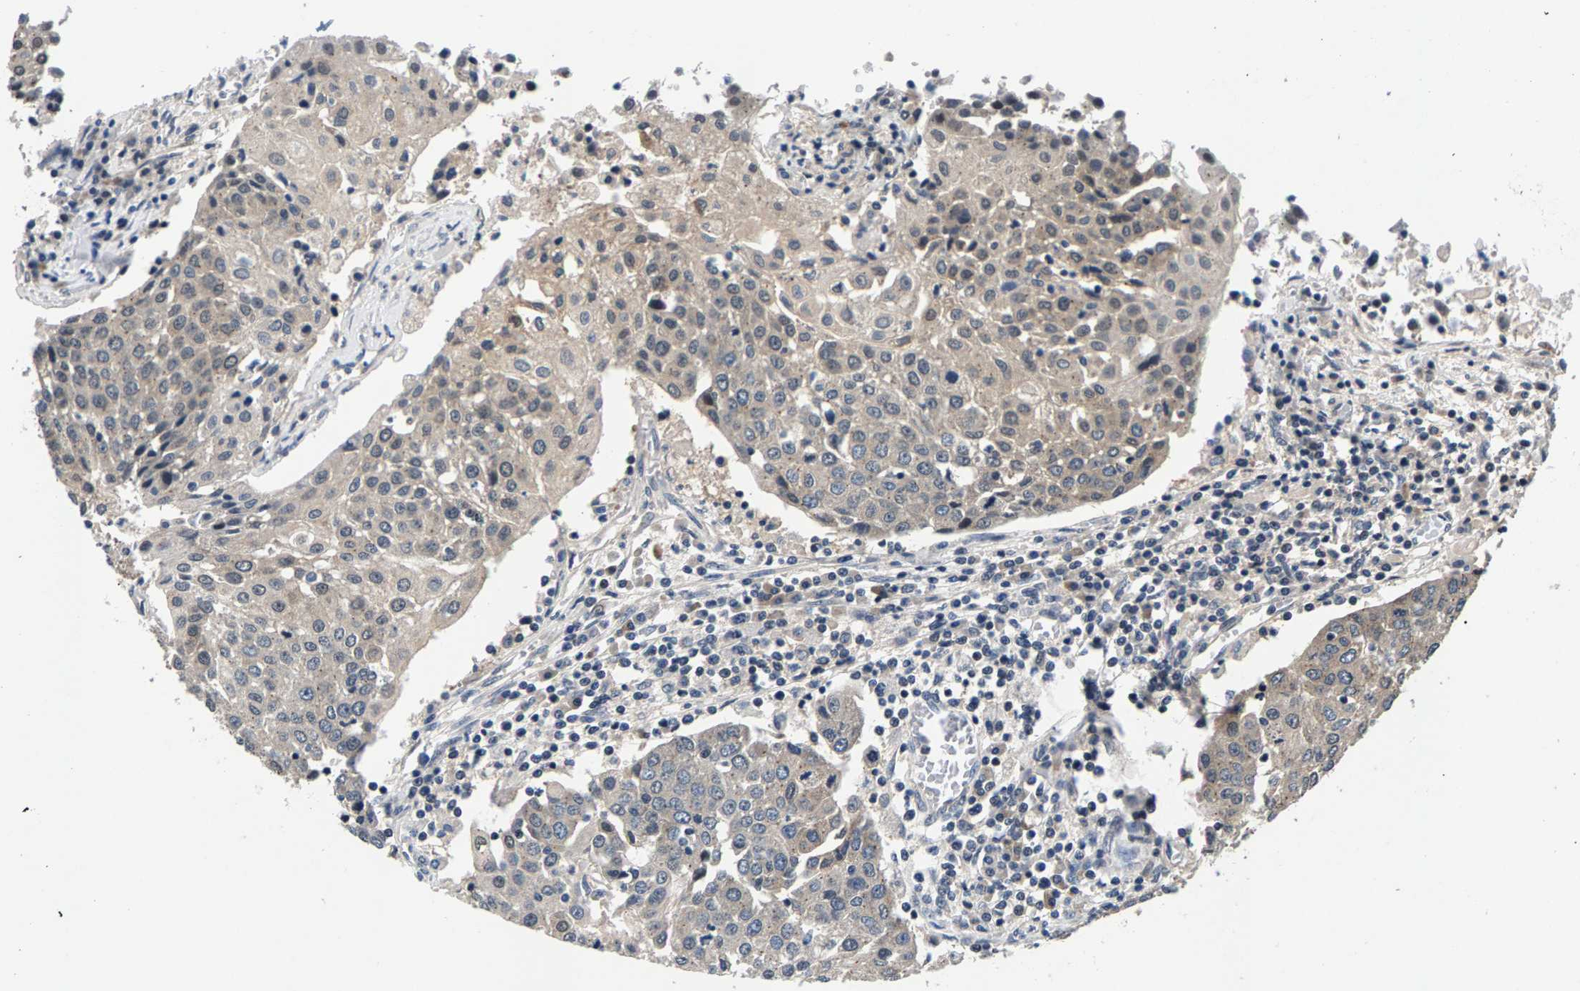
{"staining": {"intensity": "weak", "quantity": "<25%", "location": "cytoplasmic/membranous"}, "tissue": "urothelial cancer", "cell_type": "Tumor cells", "image_type": "cancer", "snomed": [{"axis": "morphology", "description": "Urothelial carcinoma, High grade"}, {"axis": "topography", "description": "Urinary bladder"}], "caption": "IHC image of human urothelial cancer stained for a protein (brown), which shows no staining in tumor cells.", "gene": "RBM33", "patient": {"sex": "female", "age": 85}}